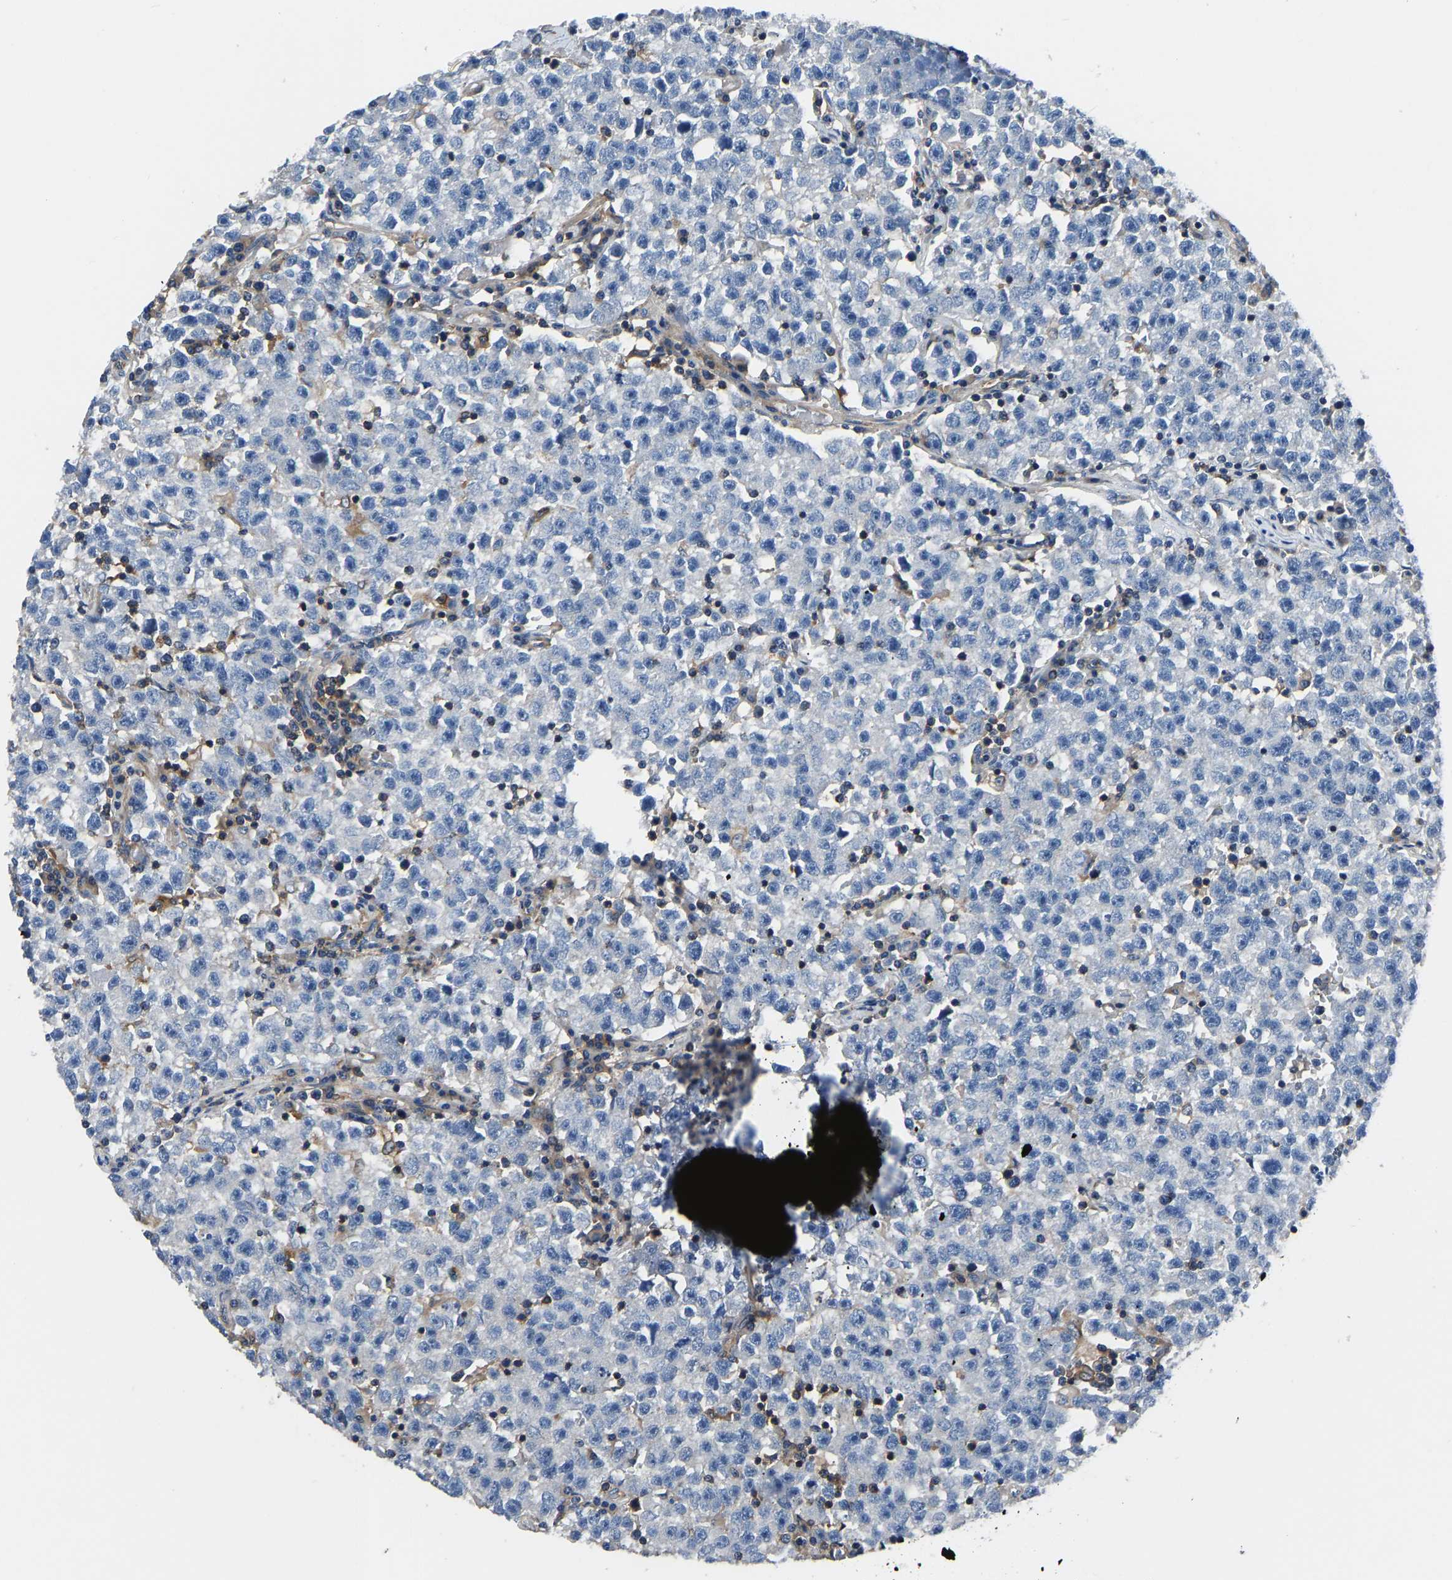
{"staining": {"intensity": "negative", "quantity": "none", "location": "none"}, "tissue": "testis cancer", "cell_type": "Tumor cells", "image_type": "cancer", "snomed": [{"axis": "morphology", "description": "Seminoma, NOS"}, {"axis": "topography", "description": "Testis"}], "caption": "Tumor cells are negative for brown protein staining in seminoma (testis).", "gene": "PRKAR1A", "patient": {"sex": "male", "age": 22}}